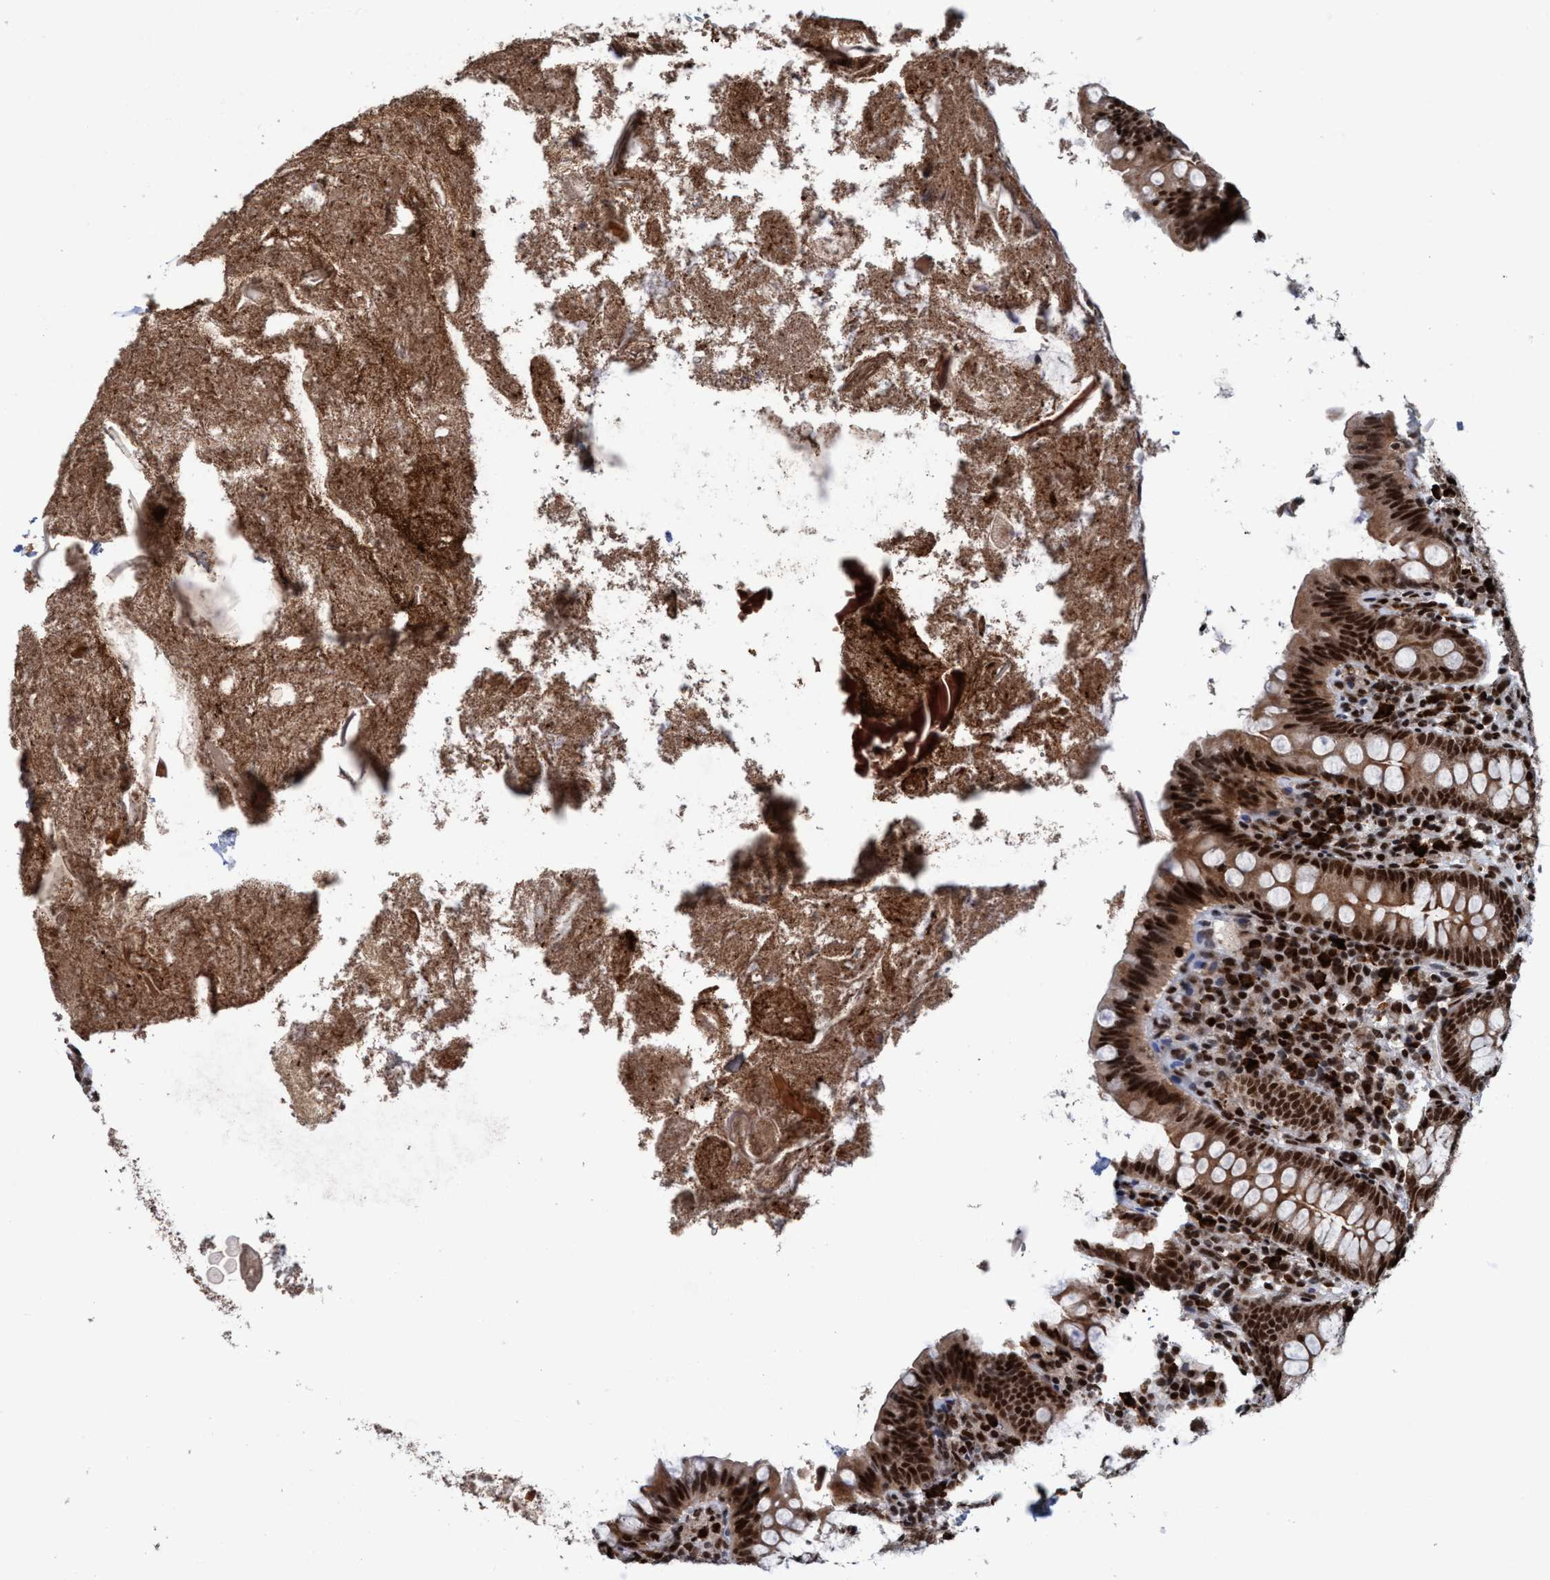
{"staining": {"intensity": "strong", "quantity": ">75%", "location": "cytoplasmic/membranous,nuclear"}, "tissue": "appendix", "cell_type": "Glandular cells", "image_type": "normal", "snomed": [{"axis": "morphology", "description": "Normal tissue, NOS"}, {"axis": "topography", "description": "Appendix"}], "caption": "Immunohistochemical staining of unremarkable human appendix shows high levels of strong cytoplasmic/membranous,nuclear staining in approximately >75% of glandular cells. Using DAB (3,3'-diaminobenzidine) (brown) and hematoxylin (blue) stains, captured at high magnification using brightfield microscopy.", "gene": "TOPBP1", "patient": {"sex": "male", "age": 52}}